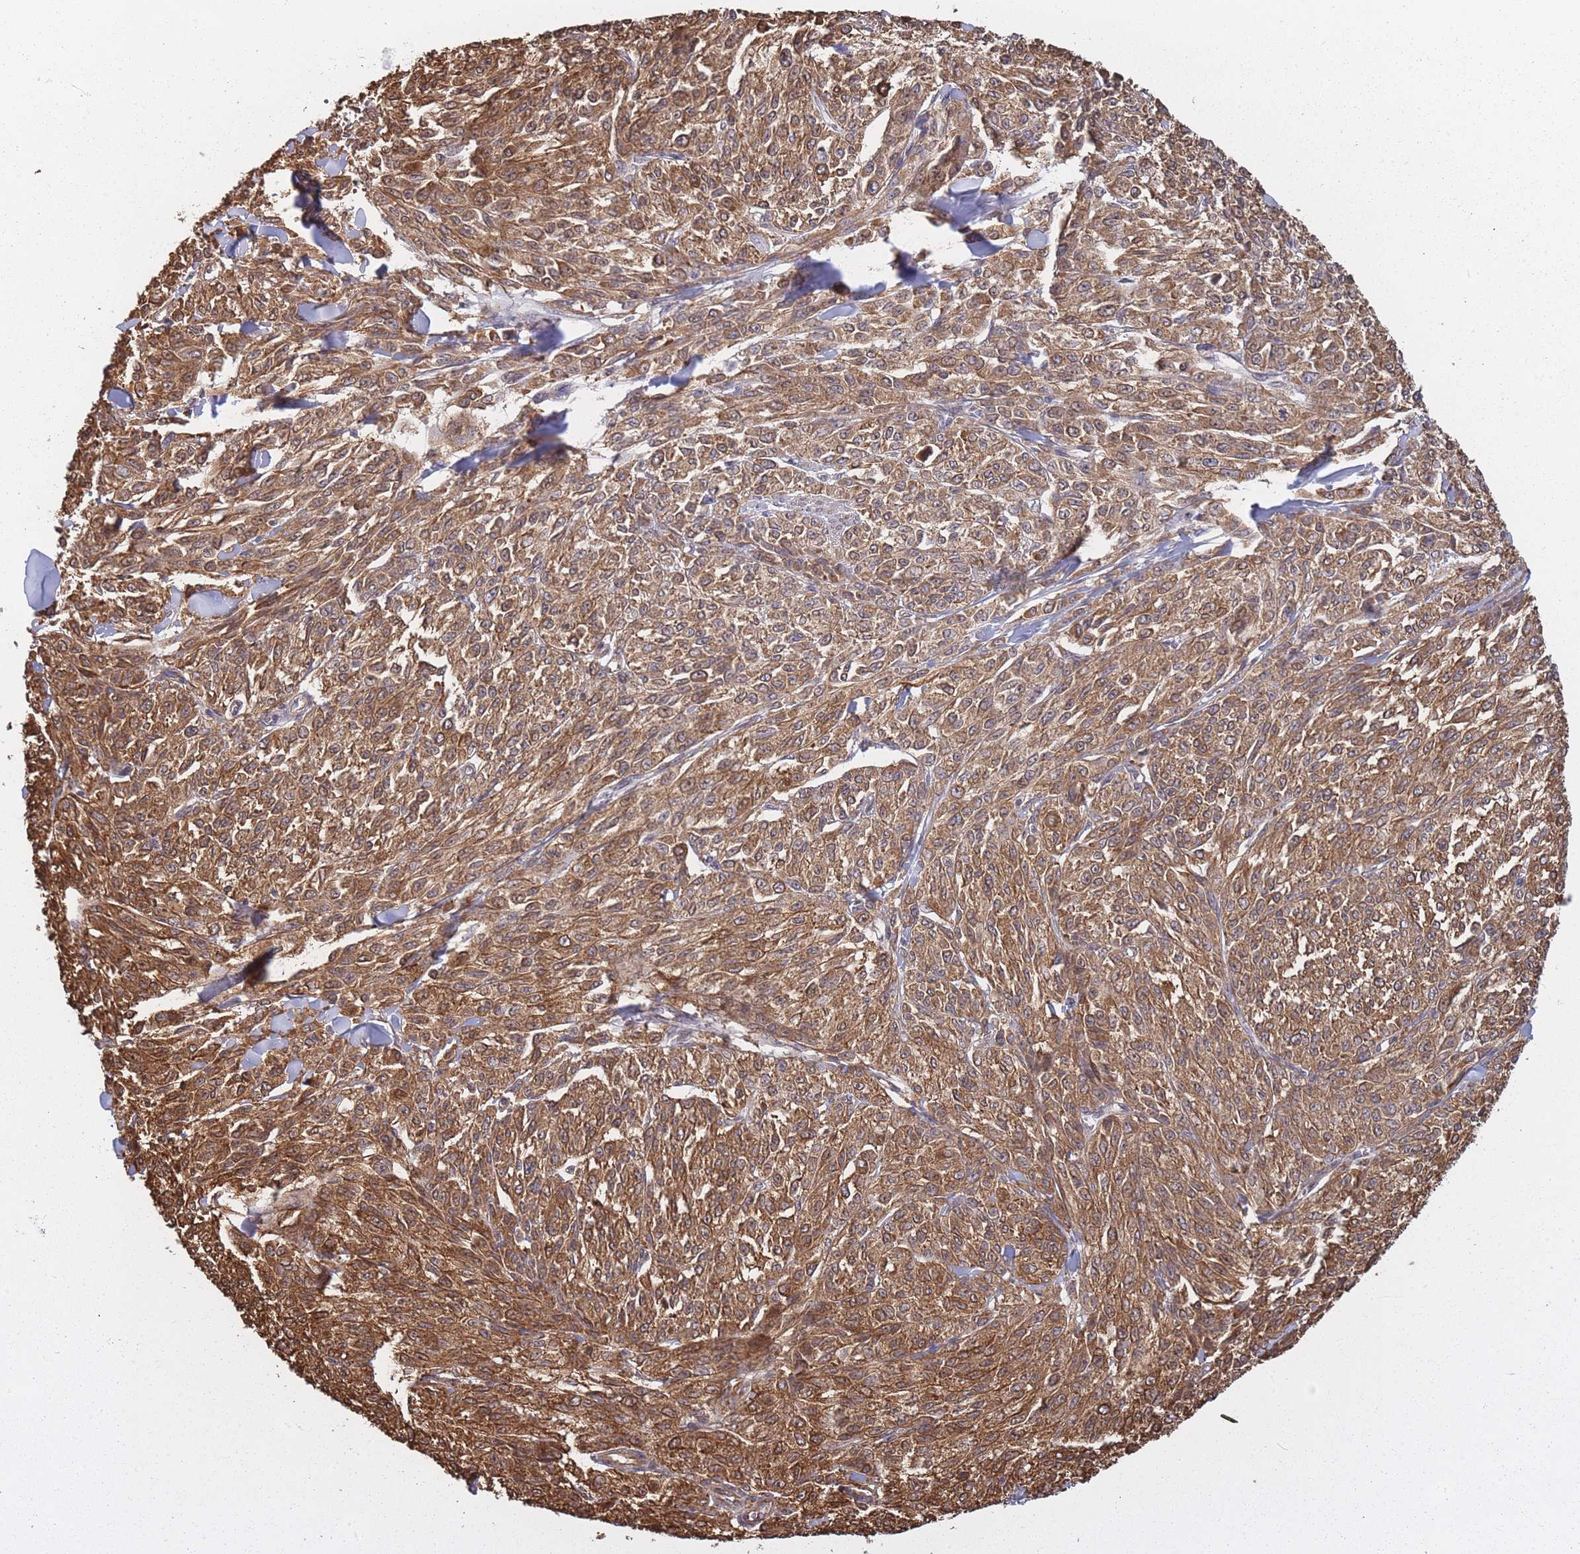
{"staining": {"intensity": "moderate", "quantity": ">75%", "location": "cytoplasmic/membranous"}, "tissue": "melanoma", "cell_type": "Tumor cells", "image_type": "cancer", "snomed": [{"axis": "morphology", "description": "Malignant melanoma, NOS"}, {"axis": "topography", "description": "Skin"}], "caption": "IHC photomicrograph of human melanoma stained for a protein (brown), which reveals medium levels of moderate cytoplasmic/membranous positivity in about >75% of tumor cells.", "gene": "ARL13B", "patient": {"sex": "female", "age": 52}}